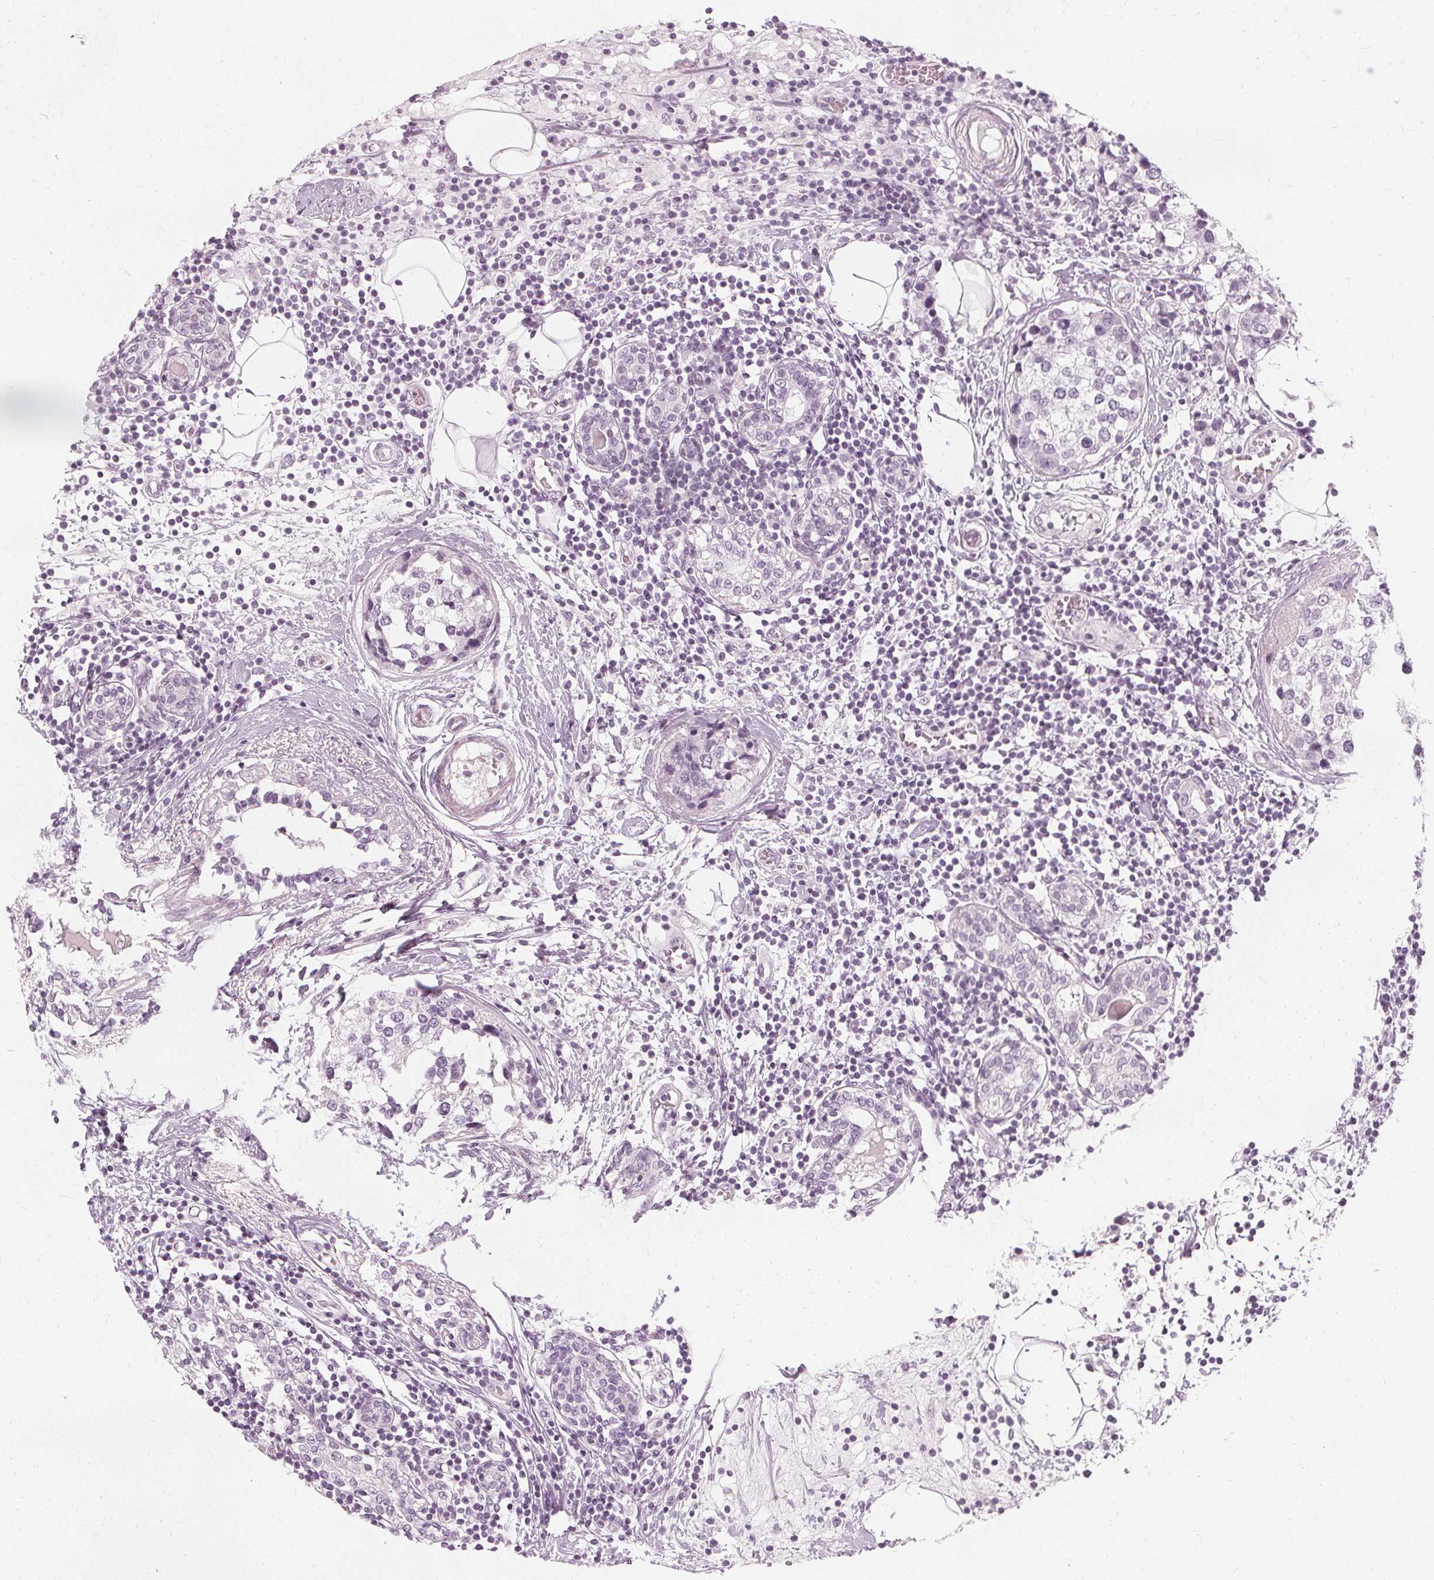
{"staining": {"intensity": "negative", "quantity": "none", "location": "none"}, "tissue": "breast cancer", "cell_type": "Tumor cells", "image_type": "cancer", "snomed": [{"axis": "morphology", "description": "Lobular carcinoma"}, {"axis": "topography", "description": "Breast"}], "caption": "IHC of breast cancer exhibits no expression in tumor cells. (DAB immunohistochemistry (IHC) visualized using brightfield microscopy, high magnification).", "gene": "NXPE1", "patient": {"sex": "female", "age": 59}}